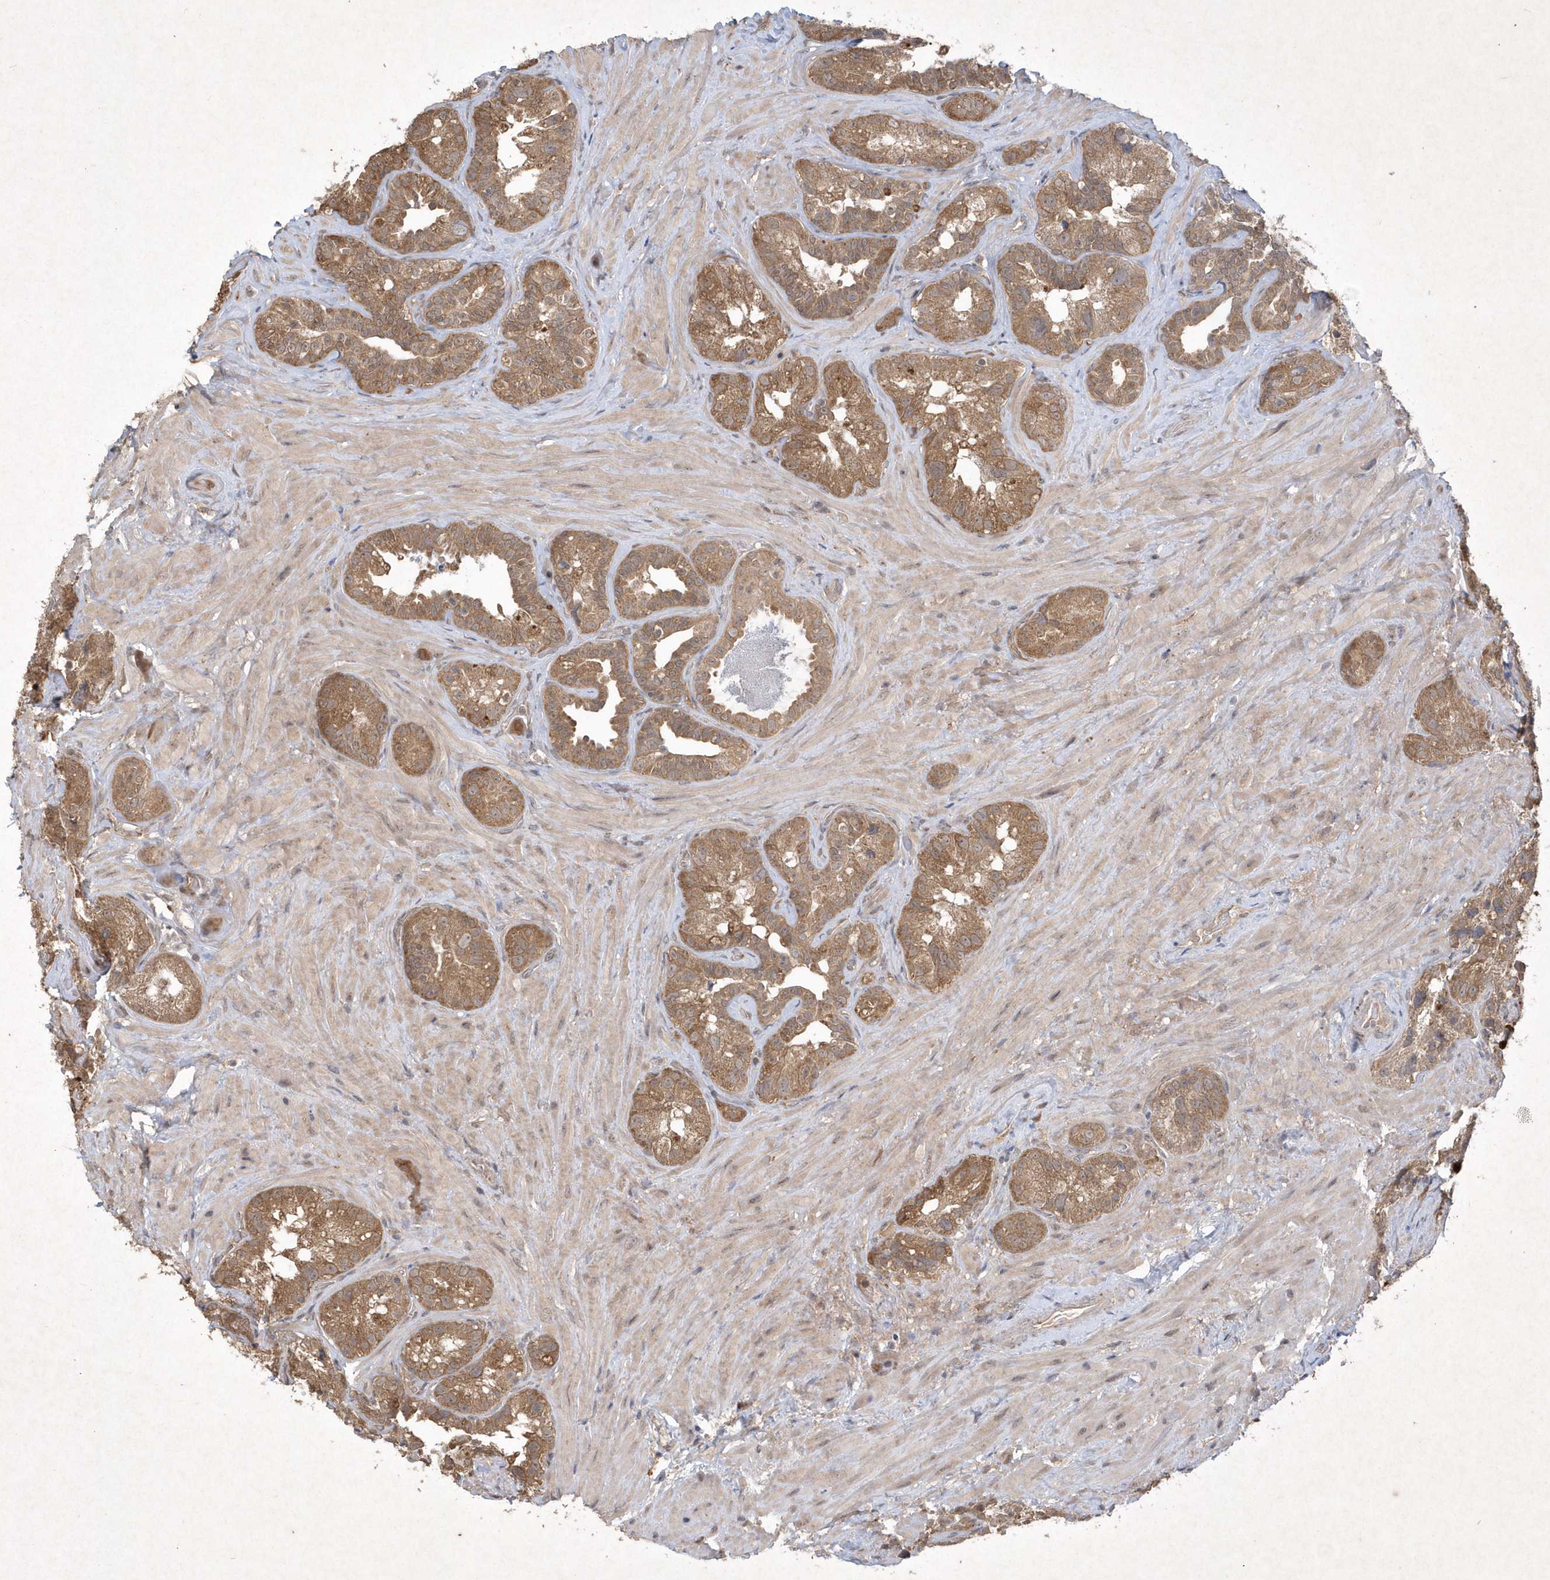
{"staining": {"intensity": "moderate", "quantity": ">75%", "location": "cytoplasmic/membranous"}, "tissue": "seminal vesicle", "cell_type": "Glandular cells", "image_type": "normal", "snomed": [{"axis": "morphology", "description": "Normal tissue, NOS"}, {"axis": "topography", "description": "Seminal veicle"}, {"axis": "topography", "description": "Peripheral nerve tissue"}], "caption": "A high-resolution histopathology image shows immunohistochemistry staining of normal seminal vesicle, which demonstrates moderate cytoplasmic/membranous staining in approximately >75% of glandular cells.", "gene": "AKR7A2", "patient": {"sex": "male", "age": 67}}